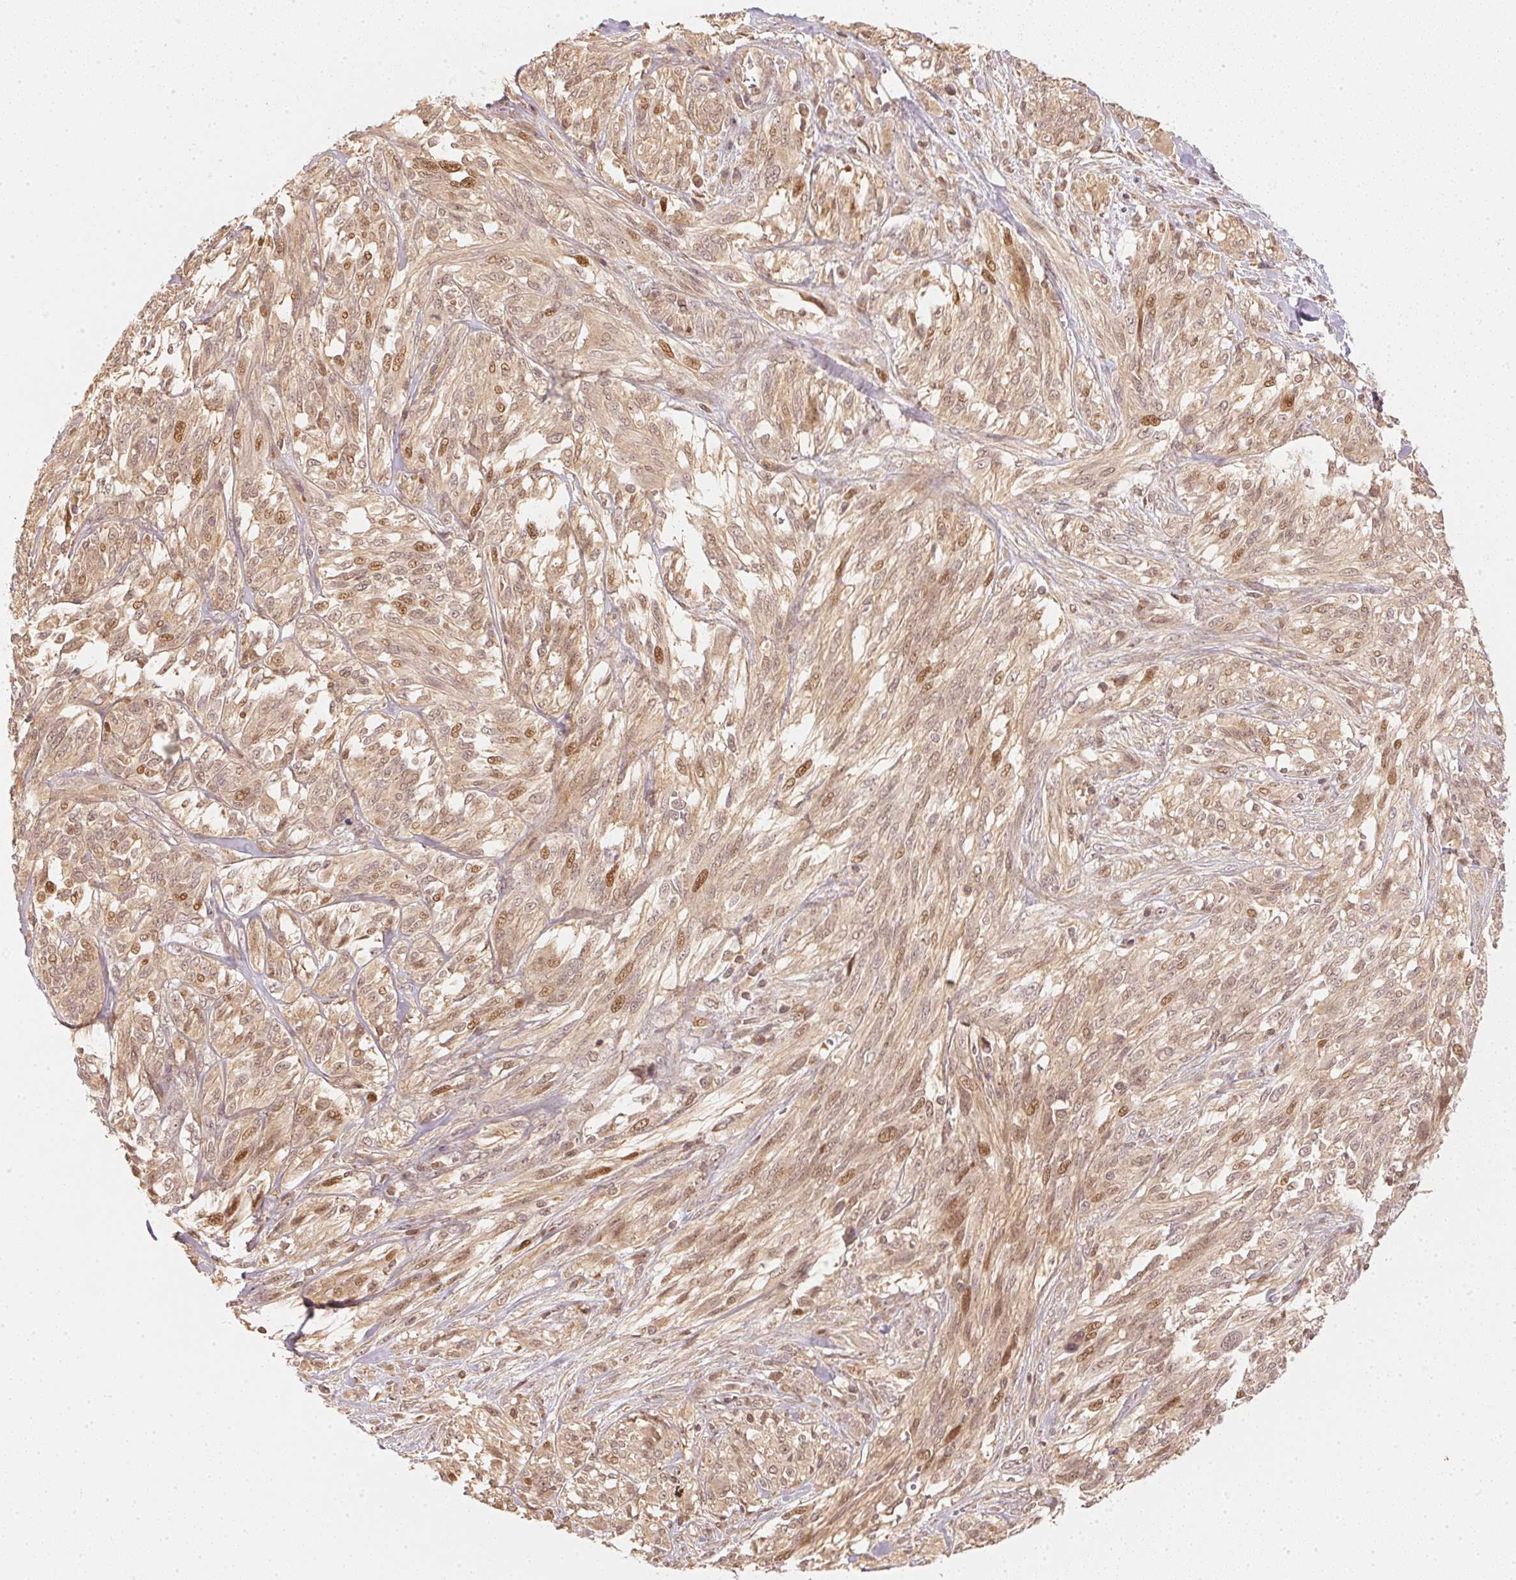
{"staining": {"intensity": "moderate", "quantity": "25%-75%", "location": "cytoplasmic/membranous,nuclear"}, "tissue": "melanoma", "cell_type": "Tumor cells", "image_type": "cancer", "snomed": [{"axis": "morphology", "description": "Malignant melanoma, NOS"}, {"axis": "topography", "description": "Skin"}], "caption": "Immunohistochemistry staining of malignant melanoma, which displays medium levels of moderate cytoplasmic/membranous and nuclear staining in about 25%-75% of tumor cells indicating moderate cytoplasmic/membranous and nuclear protein positivity. The staining was performed using DAB (brown) for protein detection and nuclei were counterstained in hematoxylin (blue).", "gene": "UBE2L3", "patient": {"sex": "female", "age": 91}}